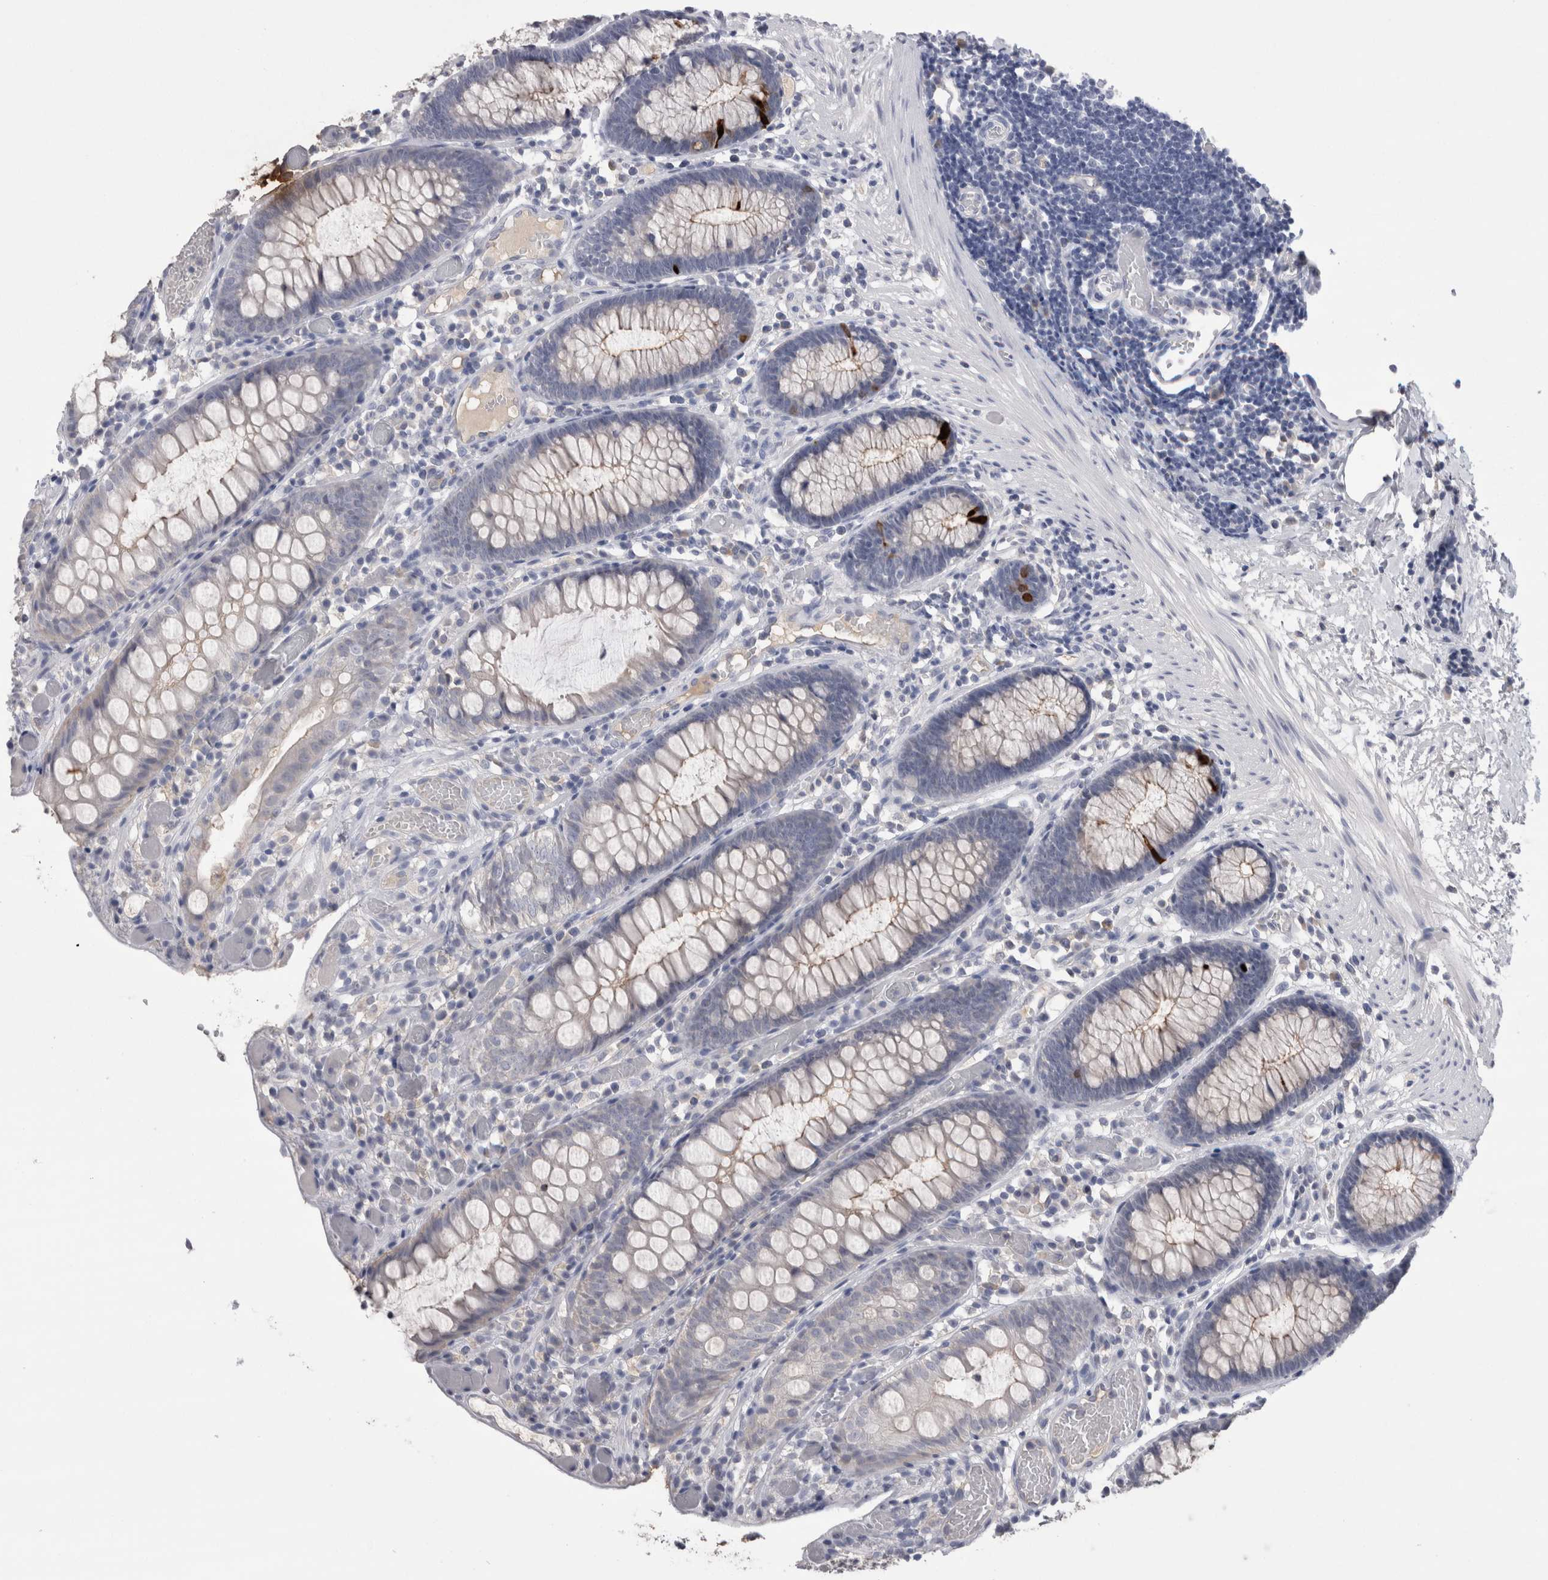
{"staining": {"intensity": "negative", "quantity": "none", "location": "none"}, "tissue": "colon", "cell_type": "Endothelial cells", "image_type": "normal", "snomed": [{"axis": "morphology", "description": "Normal tissue, NOS"}, {"axis": "topography", "description": "Colon"}], "caption": "Immunohistochemistry (IHC) micrograph of benign colon stained for a protein (brown), which demonstrates no expression in endothelial cells.", "gene": "REG1A", "patient": {"sex": "male", "age": 14}}